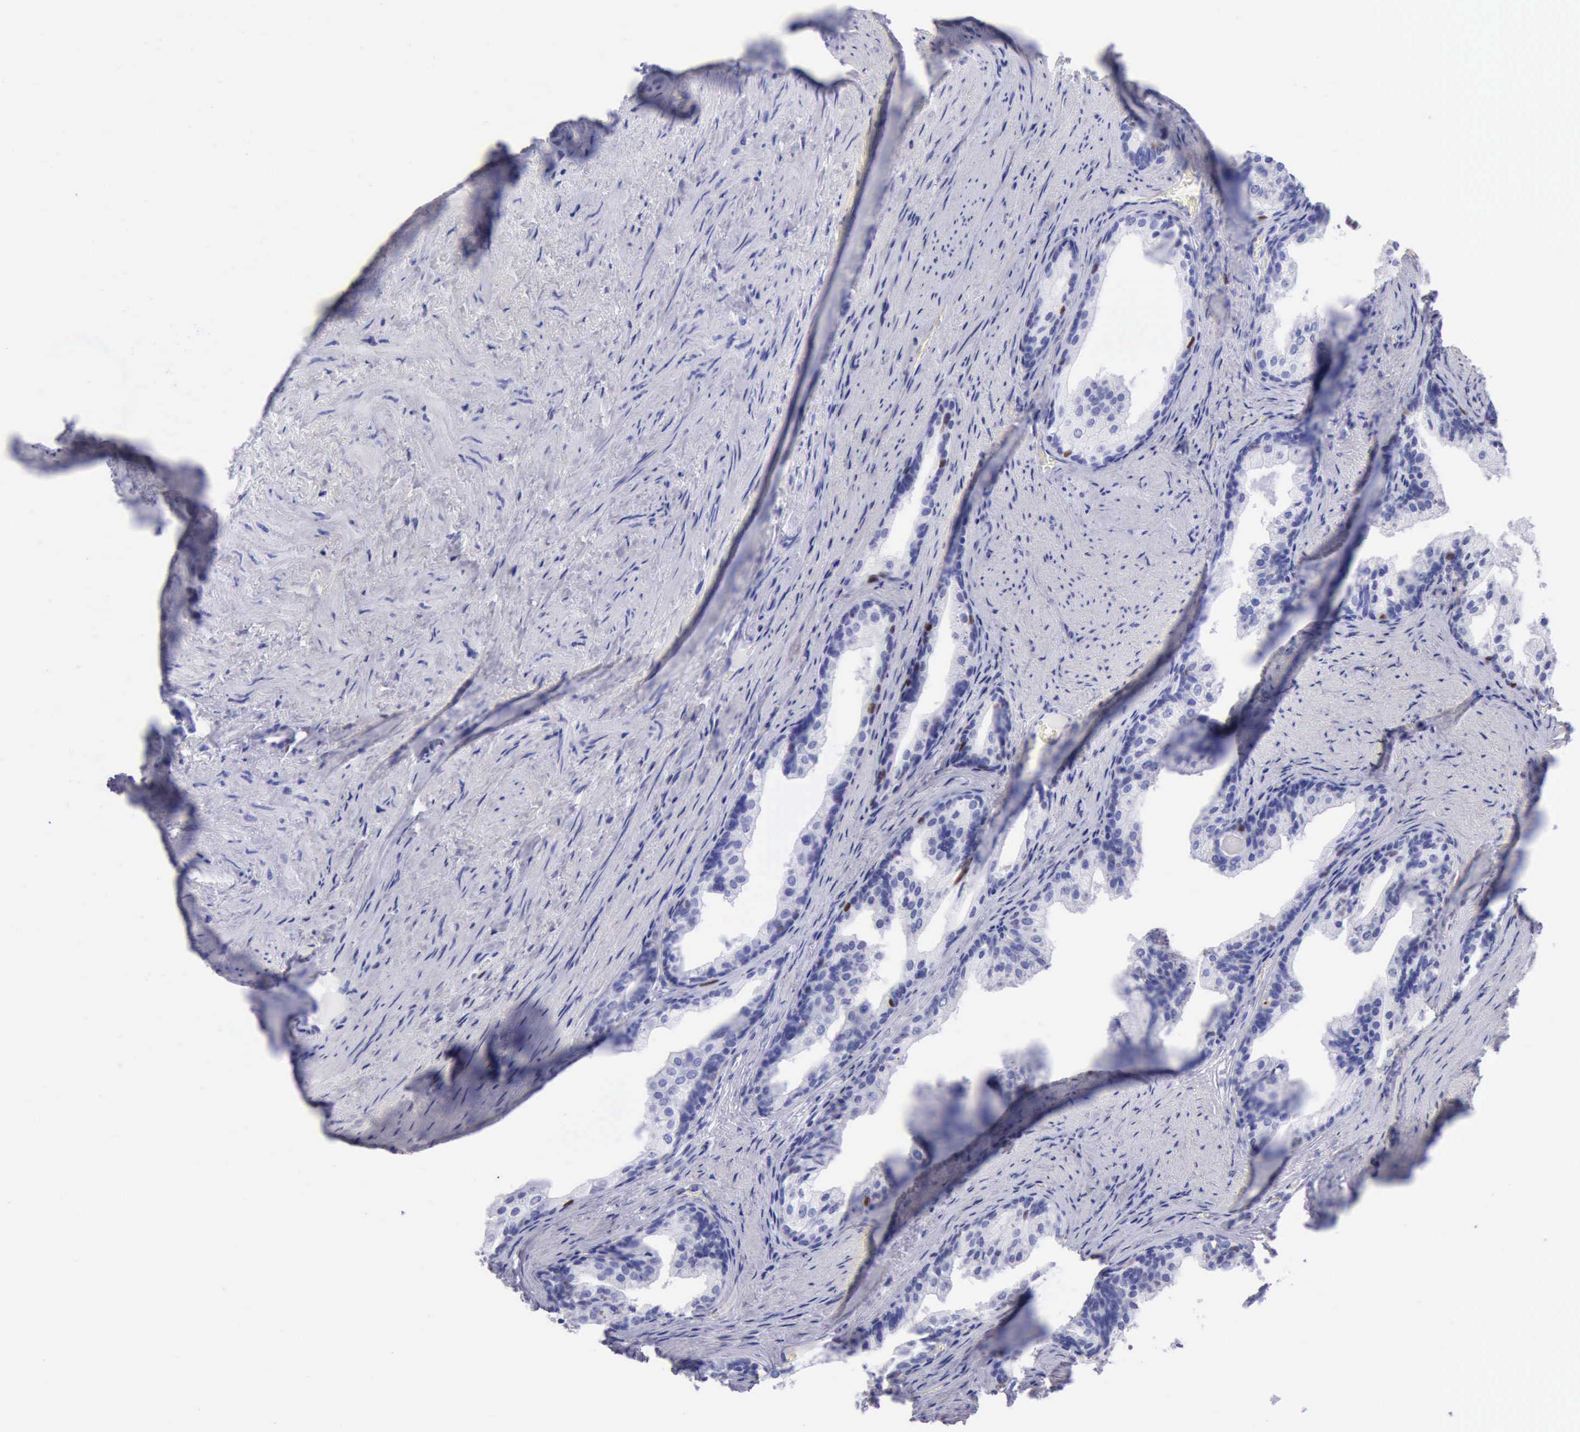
{"staining": {"intensity": "moderate", "quantity": "<25%", "location": "nuclear"}, "tissue": "prostate cancer", "cell_type": "Tumor cells", "image_type": "cancer", "snomed": [{"axis": "morphology", "description": "Adenocarcinoma, Medium grade"}, {"axis": "topography", "description": "Prostate"}], "caption": "Immunohistochemistry (IHC) (DAB) staining of prostate medium-grade adenocarcinoma demonstrates moderate nuclear protein expression in about <25% of tumor cells. (DAB (3,3'-diaminobenzidine) = brown stain, brightfield microscopy at high magnification).", "gene": "MCM2", "patient": {"sex": "male", "age": 60}}